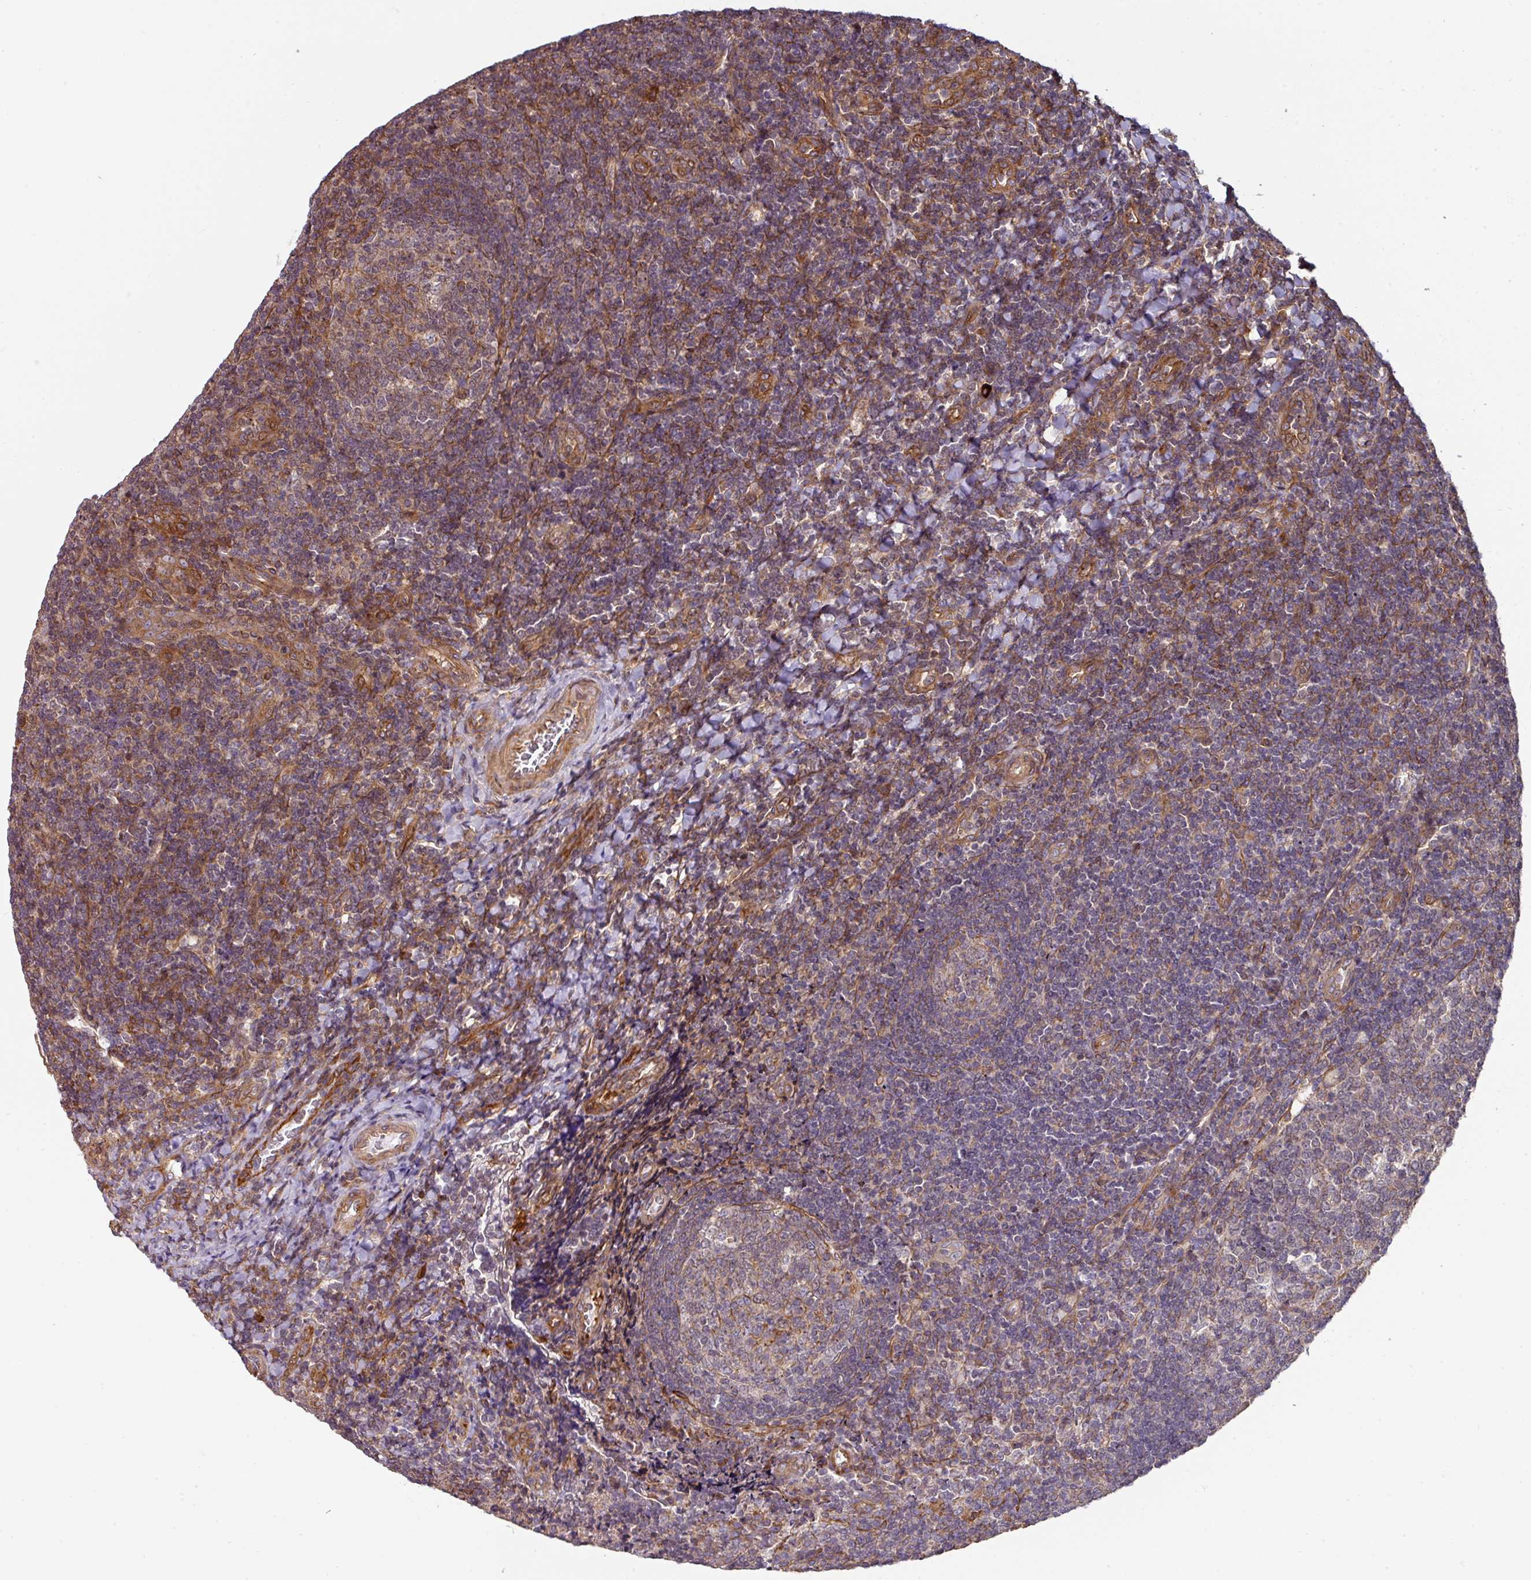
{"staining": {"intensity": "weak", "quantity": "25%-75%", "location": "cytoplasmic/membranous,nuclear"}, "tissue": "tonsil", "cell_type": "Germinal center cells", "image_type": "normal", "snomed": [{"axis": "morphology", "description": "Normal tissue, NOS"}, {"axis": "topography", "description": "Tonsil"}], "caption": "Protein staining of benign tonsil displays weak cytoplasmic/membranous,nuclear positivity in approximately 25%-75% of germinal center cells. Nuclei are stained in blue.", "gene": "CASP2", "patient": {"sex": "male", "age": 17}}